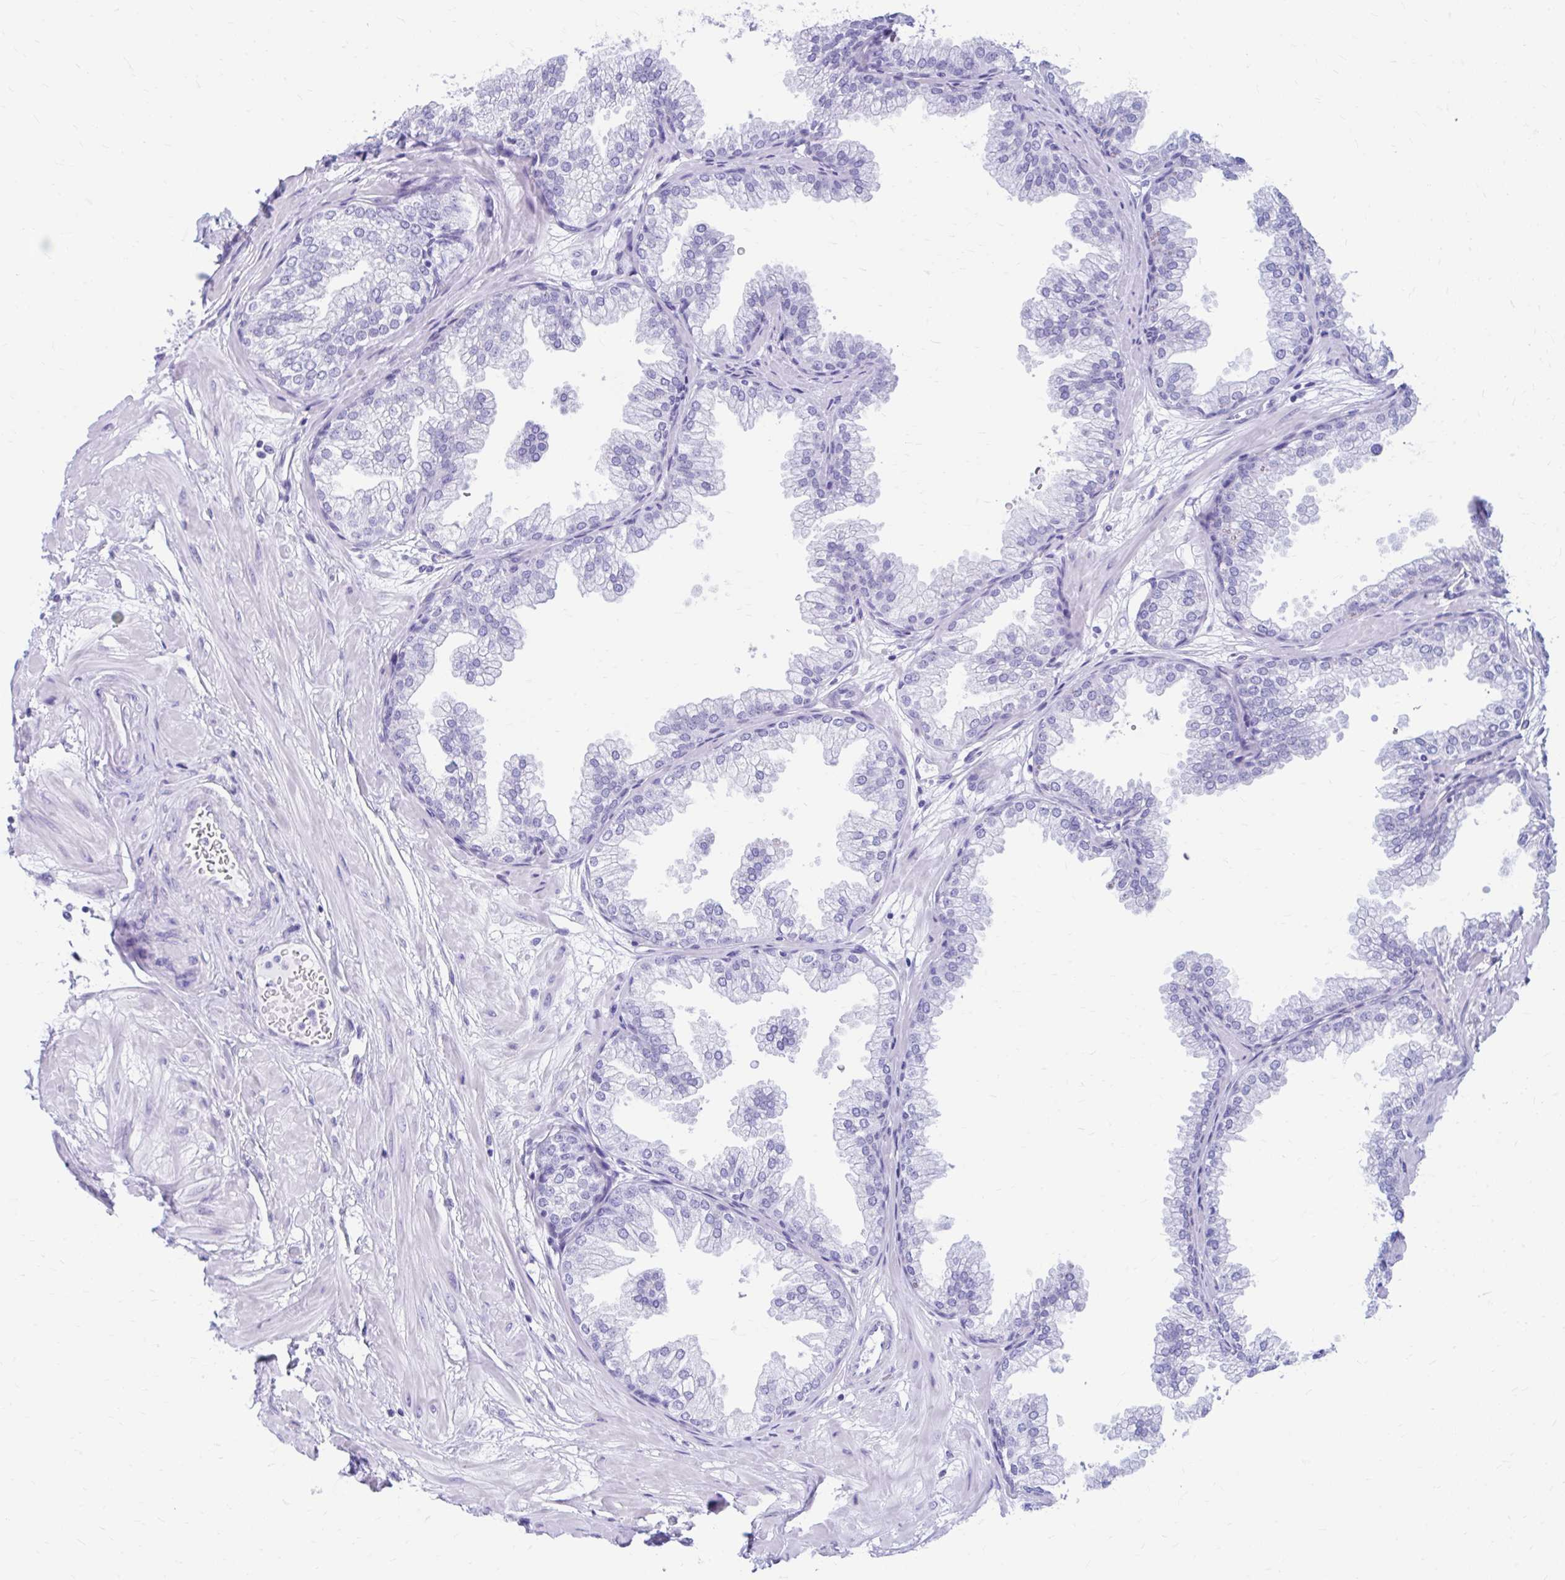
{"staining": {"intensity": "negative", "quantity": "none", "location": "none"}, "tissue": "prostate", "cell_type": "Glandular cells", "image_type": "normal", "snomed": [{"axis": "morphology", "description": "Normal tissue, NOS"}, {"axis": "topography", "description": "Prostate"}], "caption": "An image of human prostate is negative for staining in glandular cells. (Brightfield microscopy of DAB IHC at high magnification).", "gene": "NSG2", "patient": {"sex": "male", "age": 37}}